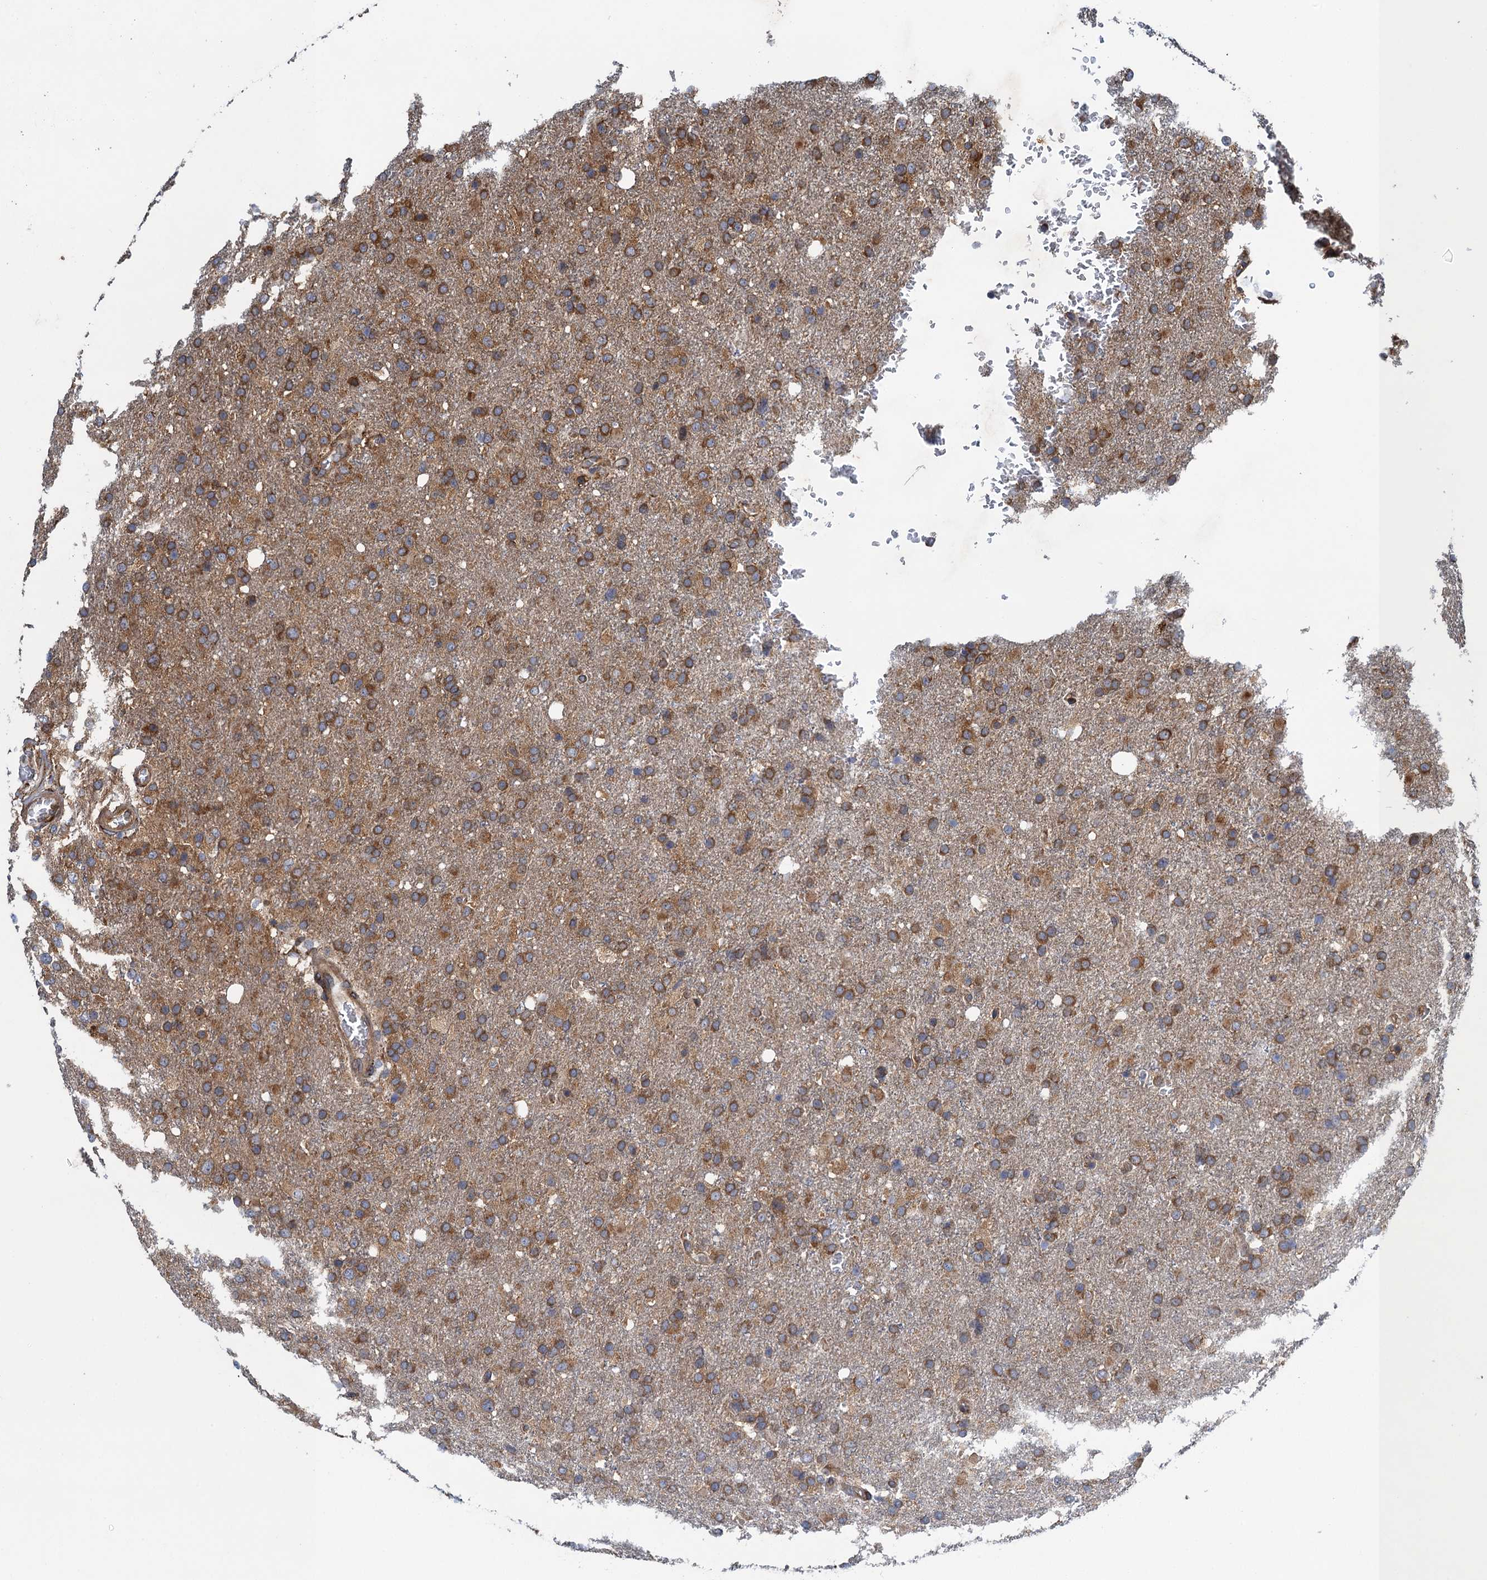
{"staining": {"intensity": "strong", "quantity": "25%-75%", "location": "cytoplasmic/membranous"}, "tissue": "glioma", "cell_type": "Tumor cells", "image_type": "cancer", "snomed": [{"axis": "morphology", "description": "Glioma, malignant, High grade"}, {"axis": "topography", "description": "Brain"}], "caption": "Glioma was stained to show a protein in brown. There is high levels of strong cytoplasmic/membranous staining in approximately 25%-75% of tumor cells. (Brightfield microscopy of DAB IHC at high magnification).", "gene": "MDM1", "patient": {"sex": "female", "age": 74}}